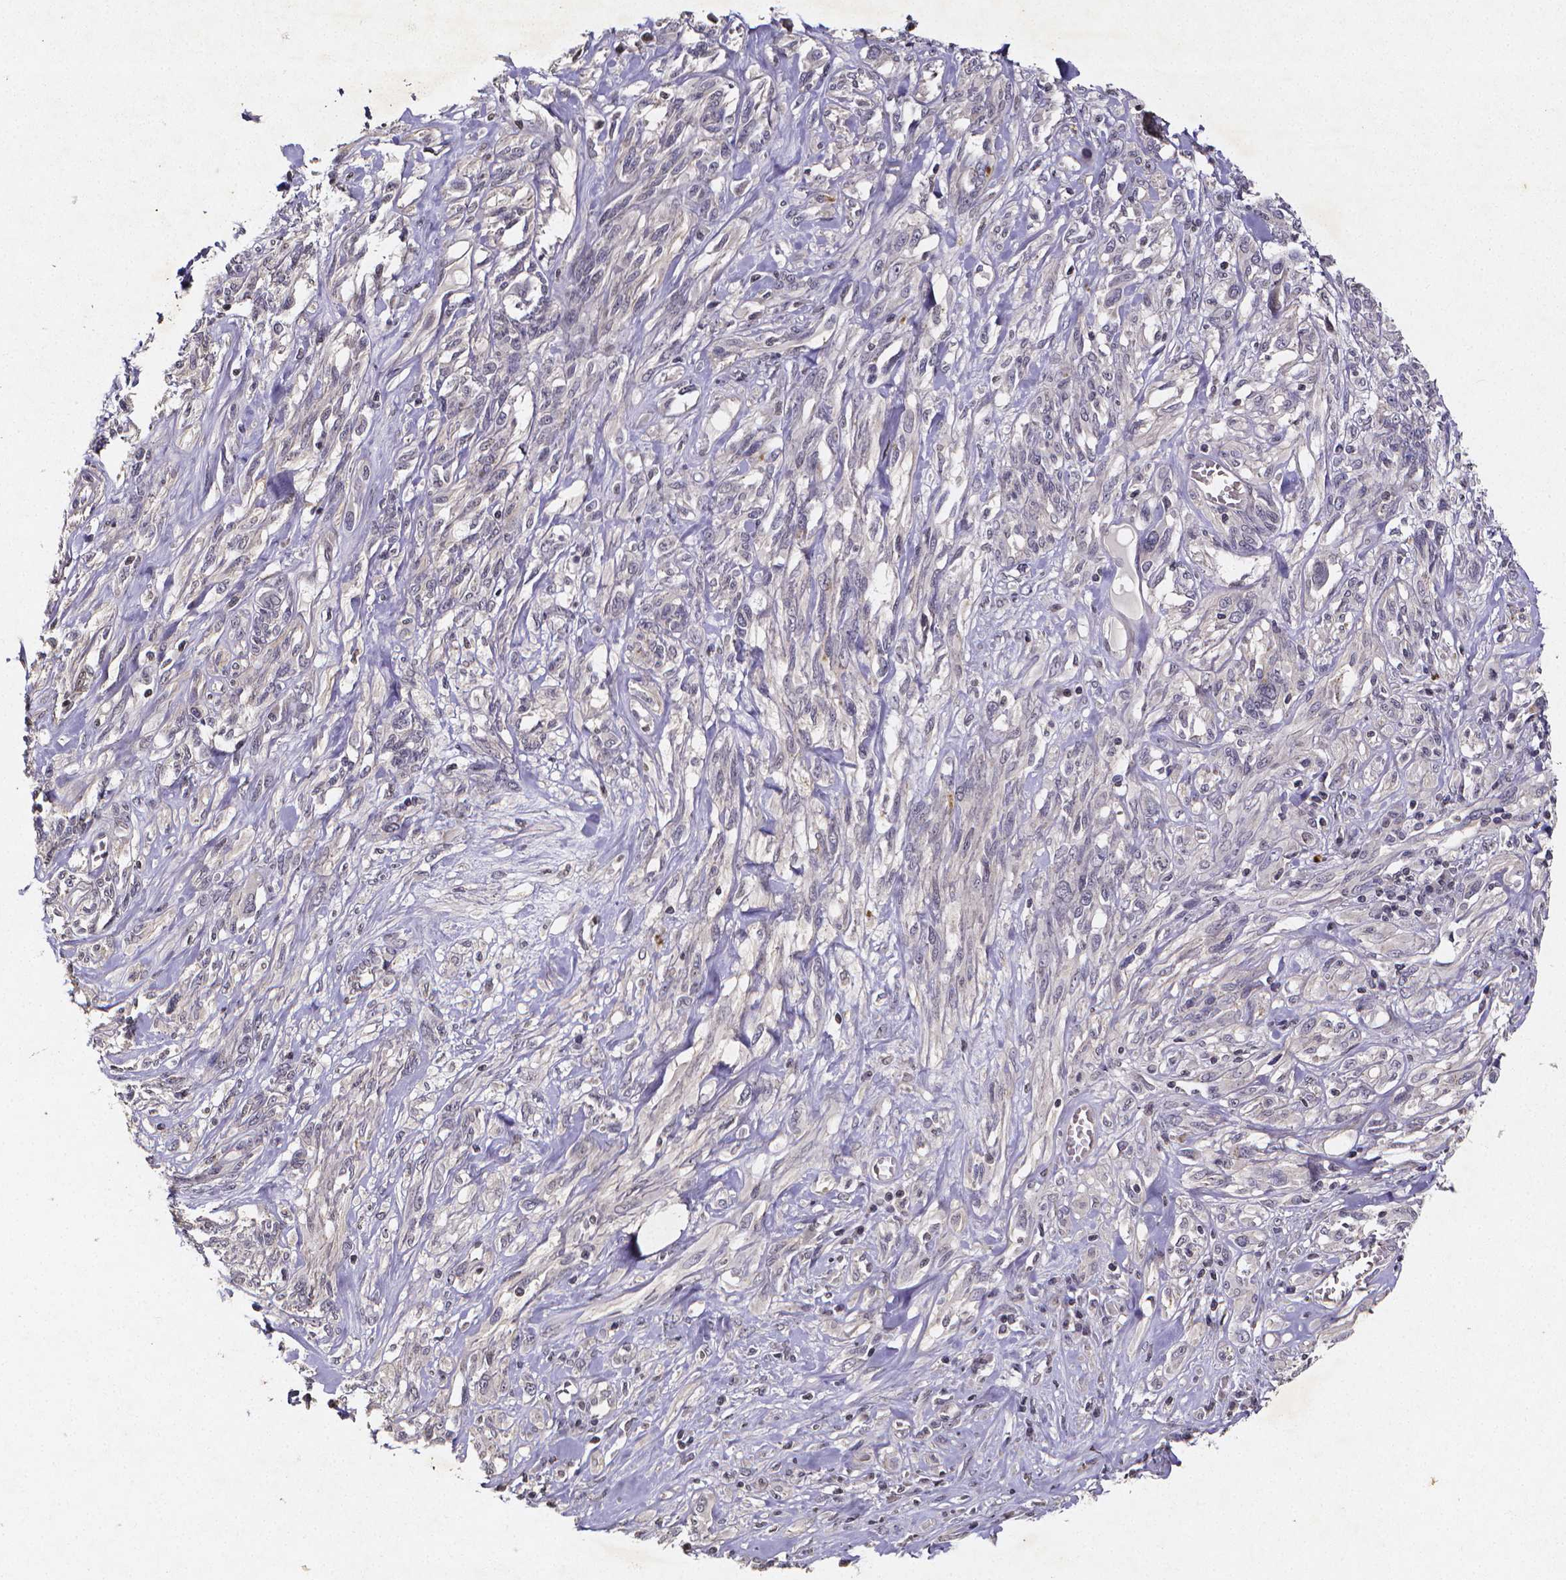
{"staining": {"intensity": "negative", "quantity": "none", "location": "none"}, "tissue": "melanoma", "cell_type": "Tumor cells", "image_type": "cancer", "snomed": [{"axis": "morphology", "description": "Malignant melanoma, NOS"}, {"axis": "topography", "description": "Skin"}], "caption": "There is no significant expression in tumor cells of malignant melanoma.", "gene": "TP73", "patient": {"sex": "female", "age": 91}}